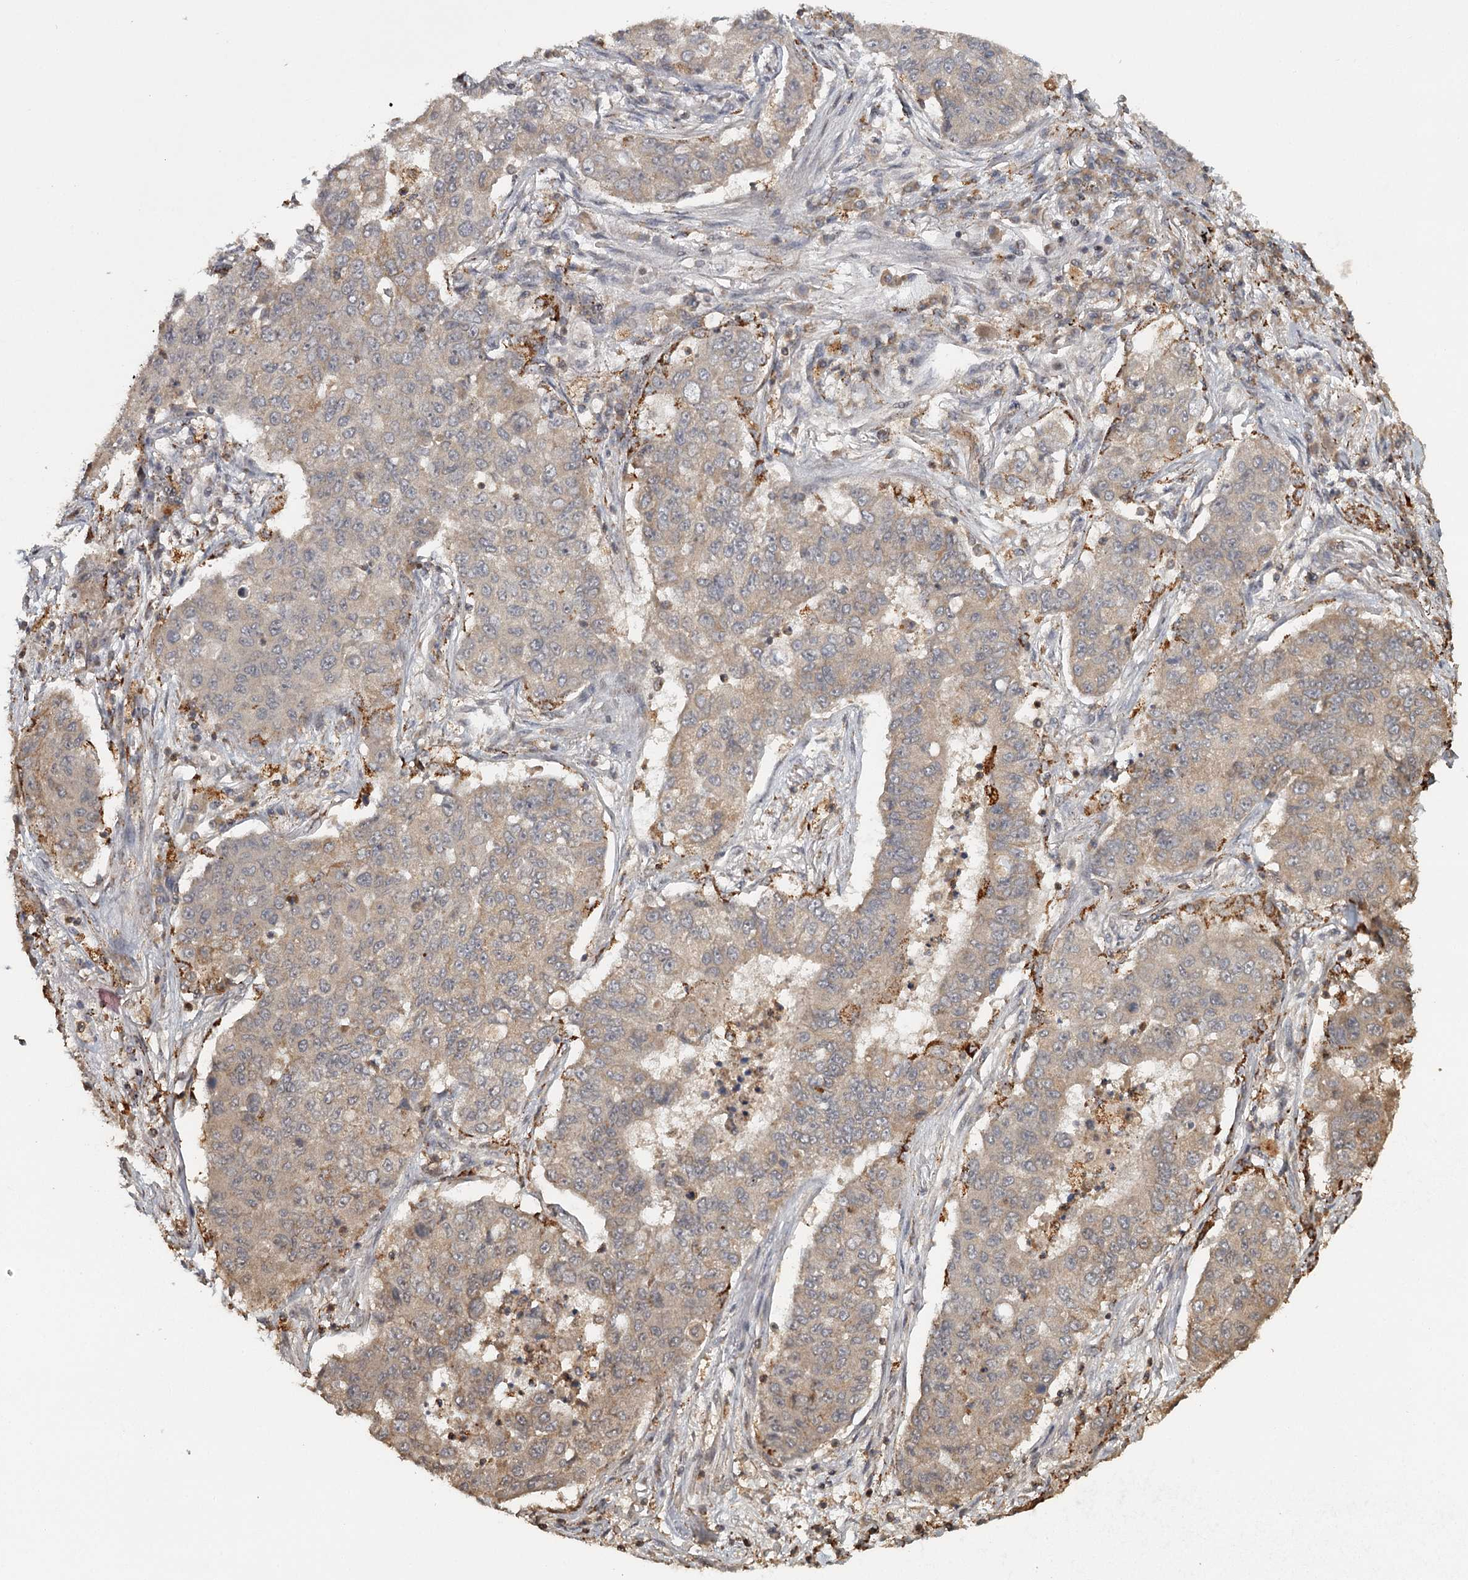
{"staining": {"intensity": "moderate", "quantity": "<25%", "location": "cytoplasmic/membranous"}, "tissue": "lung cancer", "cell_type": "Tumor cells", "image_type": "cancer", "snomed": [{"axis": "morphology", "description": "Squamous cell carcinoma, NOS"}, {"axis": "topography", "description": "Lung"}], "caption": "A photomicrograph showing moderate cytoplasmic/membranous staining in about <25% of tumor cells in squamous cell carcinoma (lung), as visualized by brown immunohistochemical staining.", "gene": "FAXC", "patient": {"sex": "male", "age": 74}}